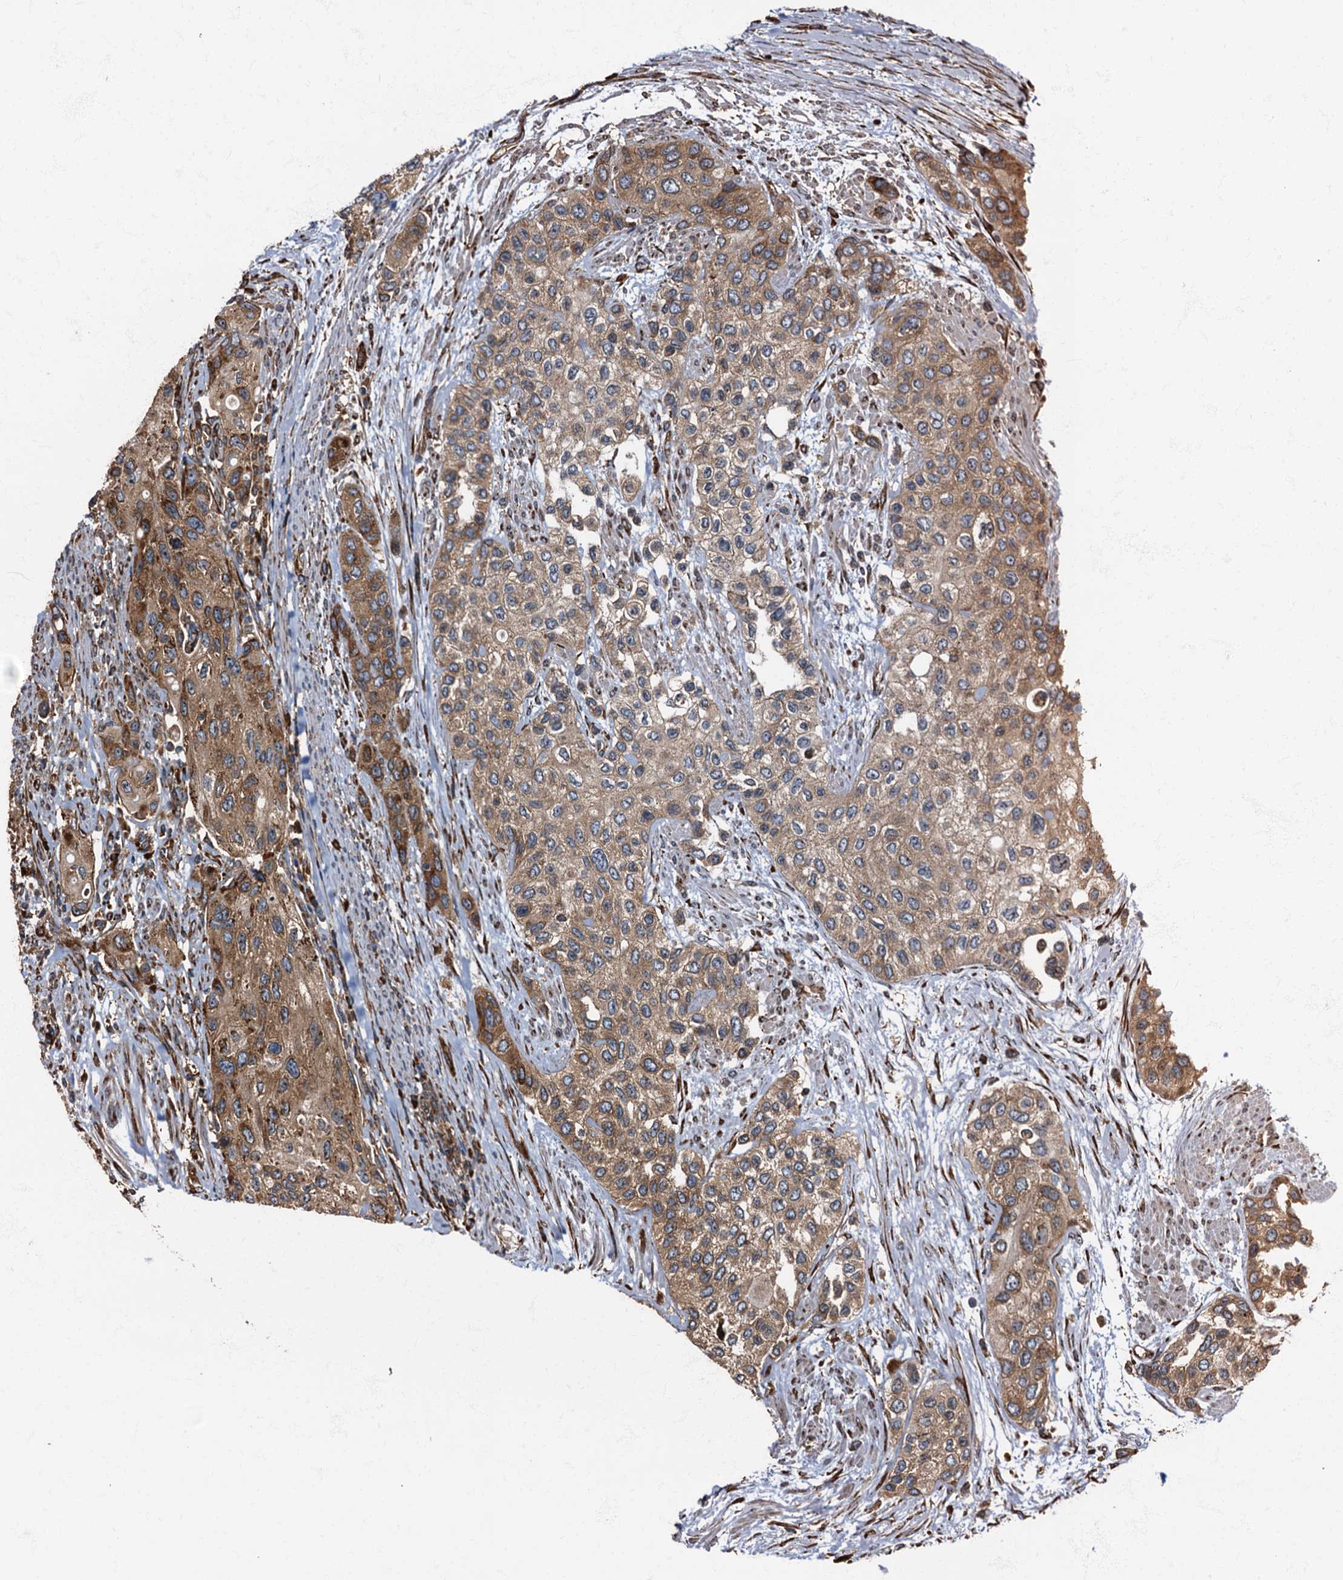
{"staining": {"intensity": "moderate", "quantity": ">75%", "location": "cytoplasmic/membranous"}, "tissue": "urothelial cancer", "cell_type": "Tumor cells", "image_type": "cancer", "snomed": [{"axis": "morphology", "description": "Normal tissue, NOS"}, {"axis": "morphology", "description": "Urothelial carcinoma, High grade"}, {"axis": "topography", "description": "Vascular tissue"}, {"axis": "topography", "description": "Urinary bladder"}], "caption": "Protein staining demonstrates moderate cytoplasmic/membranous positivity in about >75% of tumor cells in high-grade urothelial carcinoma.", "gene": "ATP2C1", "patient": {"sex": "female", "age": 56}}